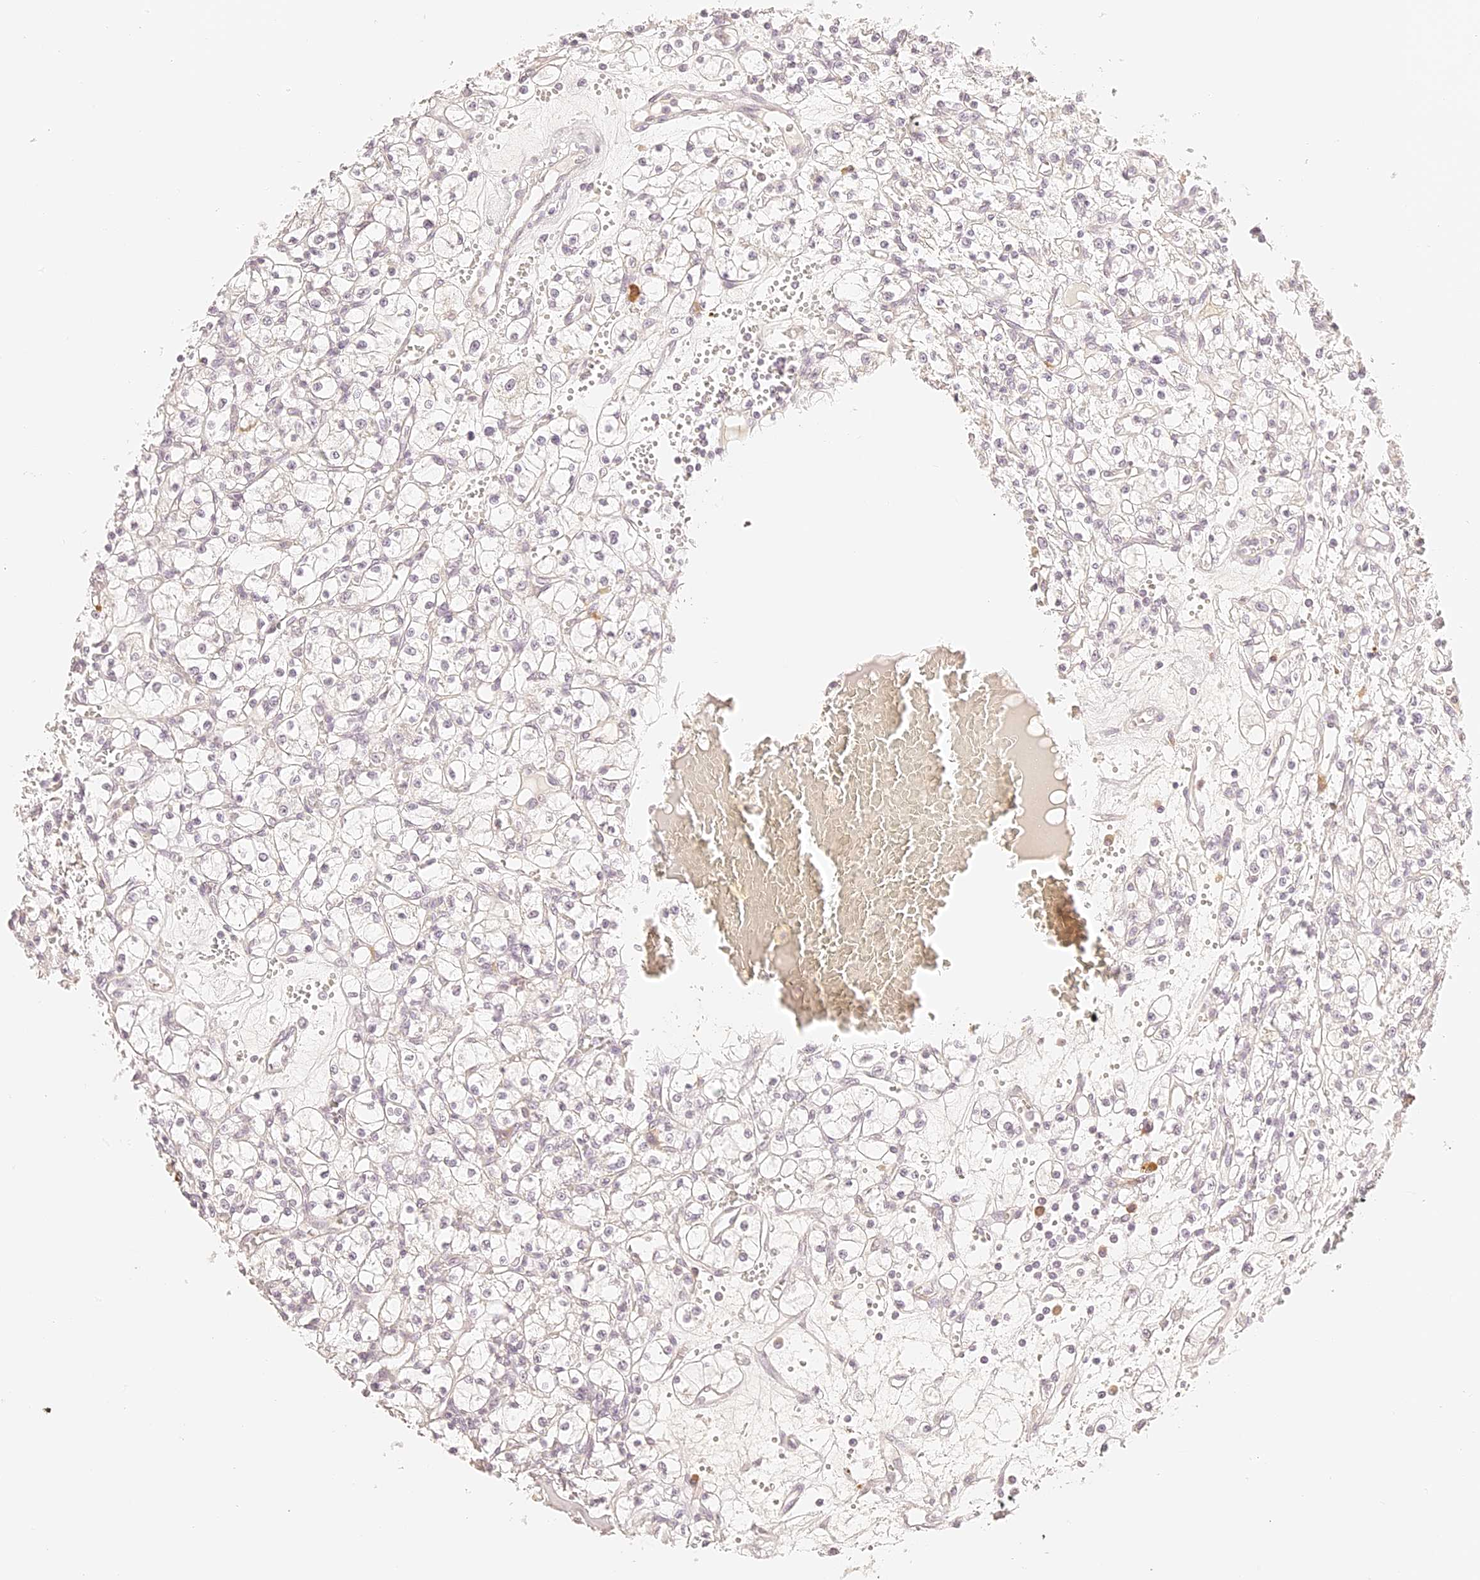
{"staining": {"intensity": "negative", "quantity": "none", "location": "none"}, "tissue": "renal cancer", "cell_type": "Tumor cells", "image_type": "cancer", "snomed": [{"axis": "morphology", "description": "Adenocarcinoma, NOS"}, {"axis": "topography", "description": "Kidney"}], "caption": "IHC of renal cancer displays no positivity in tumor cells. (DAB (3,3'-diaminobenzidine) immunohistochemistry visualized using brightfield microscopy, high magnification).", "gene": "TRIM45", "patient": {"sex": "female", "age": 59}}